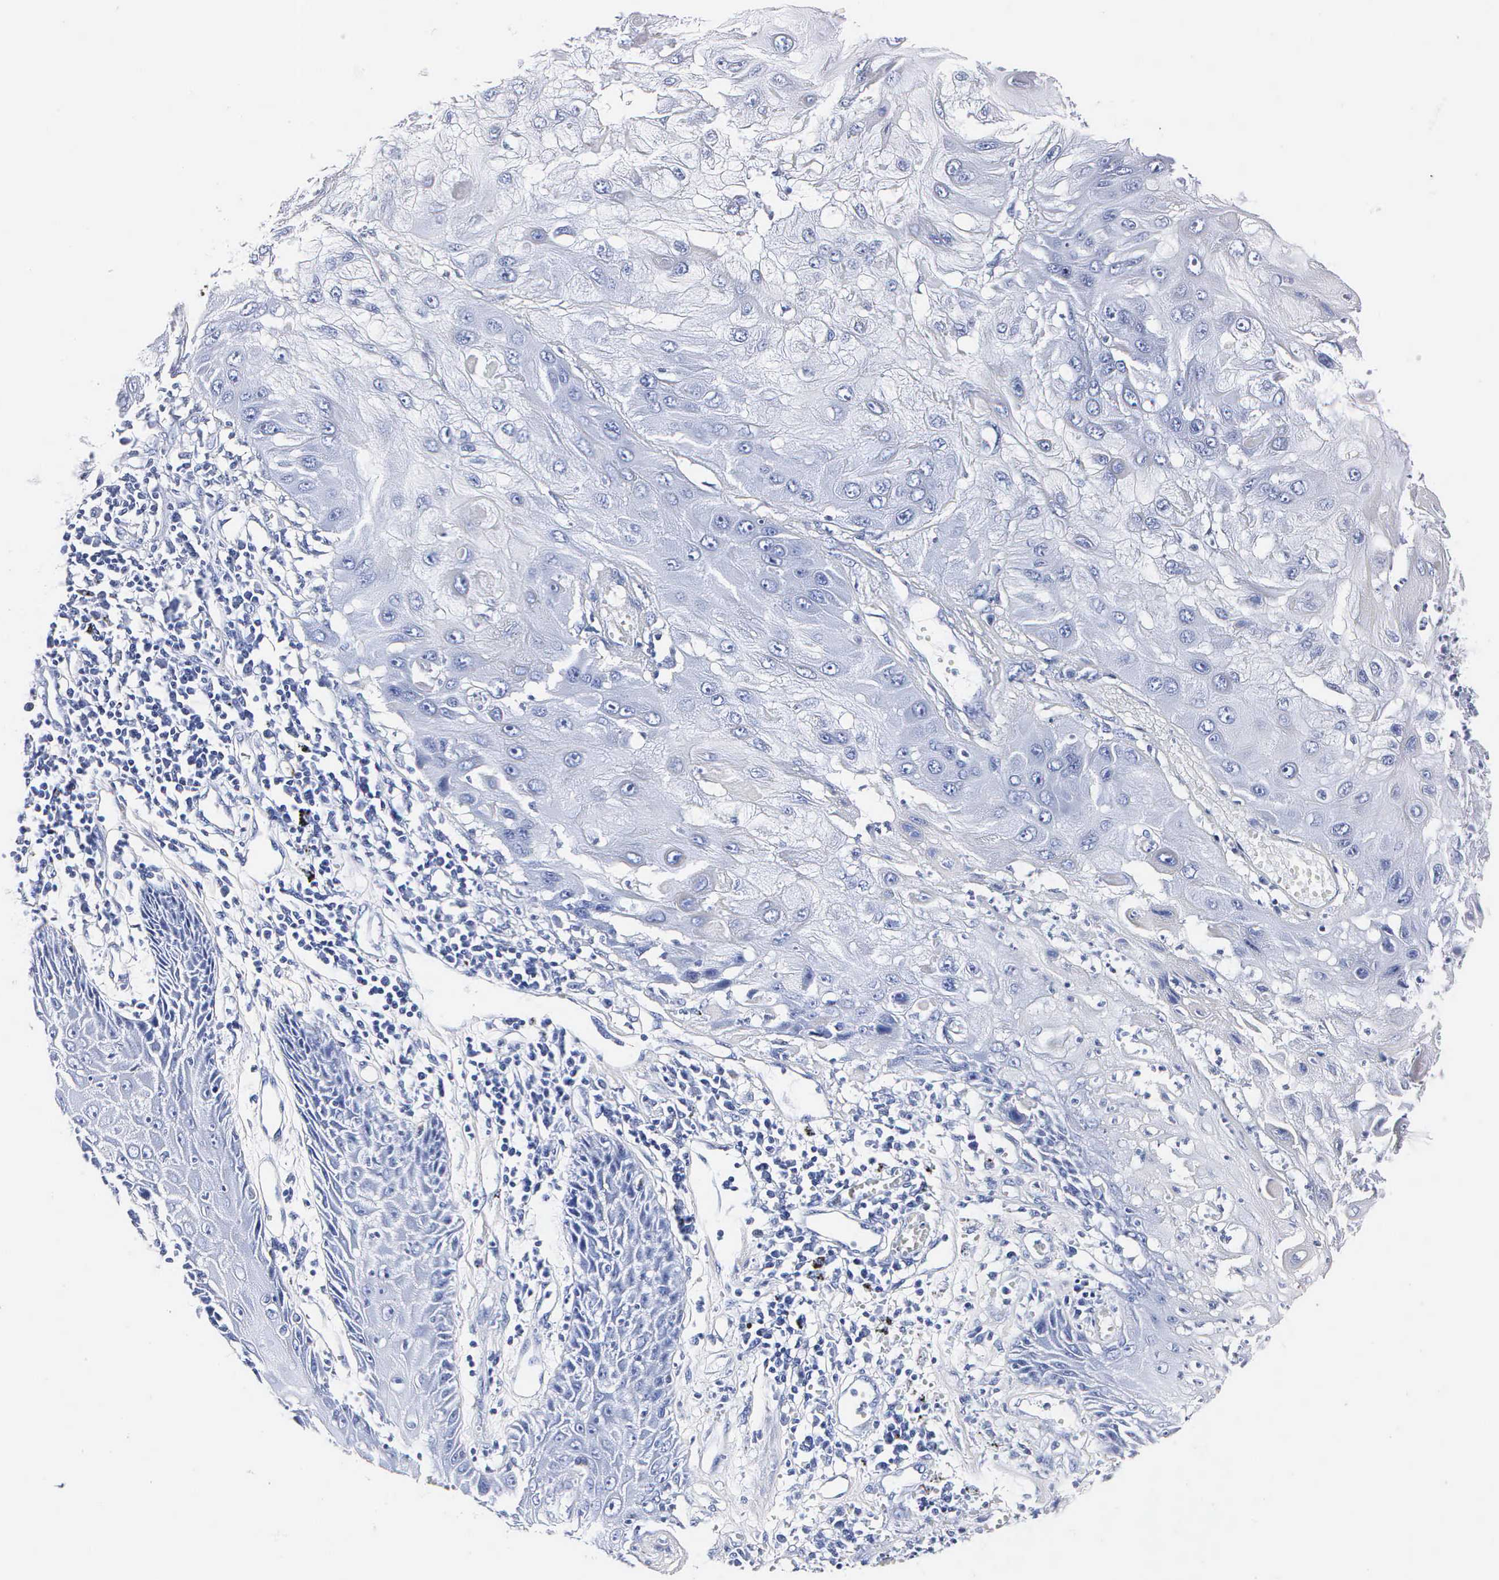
{"staining": {"intensity": "negative", "quantity": "none", "location": "none"}, "tissue": "skin cancer", "cell_type": "Tumor cells", "image_type": "cancer", "snomed": [{"axis": "morphology", "description": "Squamous cell carcinoma, NOS"}, {"axis": "topography", "description": "Skin"}, {"axis": "topography", "description": "Anal"}], "caption": "Immunohistochemical staining of skin squamous cell carcinoma shows no significant staining in tumor cells. (Brightfield microscopy of DAB immunohistochemistry (IHC) at high magnification).", "gene": "ENO2", "patient": {"sex": "male", "age": 61}}